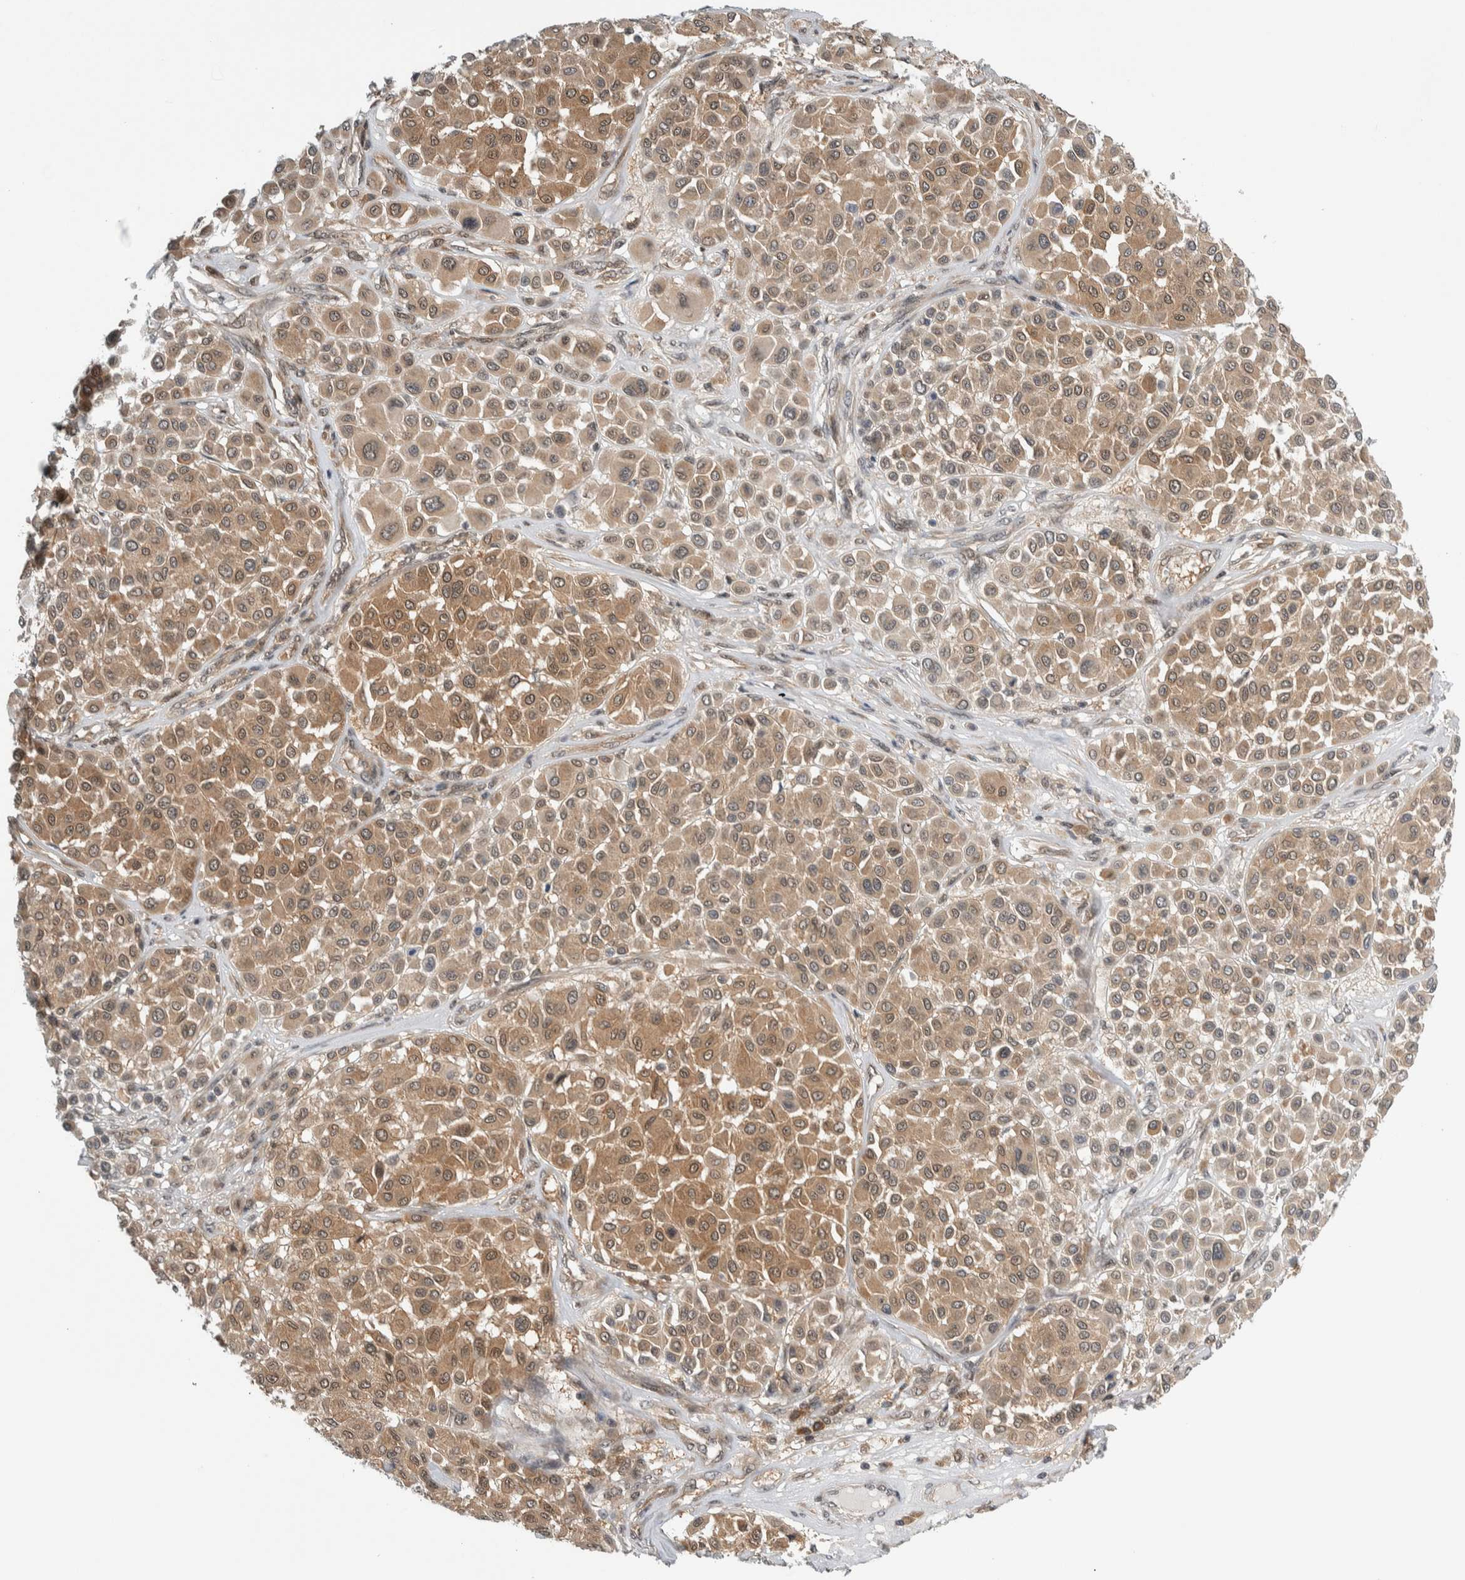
{"staining": {"intensity": "moderate", "quantity": ">75%", "location": "cytoplasmic/membranous"}, "tissue": "melanoma", "cell_type": "Tumor cells", "image_type": "cancer", "snomed": [{"axis": "morphology", "description": "Malignant melanoma, Metastatic site"}, {"axis": "topography", "description": "Soft tissue"}], "caption": "A brown stain labels moderate cytoplasmic/membranous staining of a protein in malignant melanoma (metastatic site) tumor cells.", "gene": "CCDC43", "patient": {"sex": "male", "age": 41}}